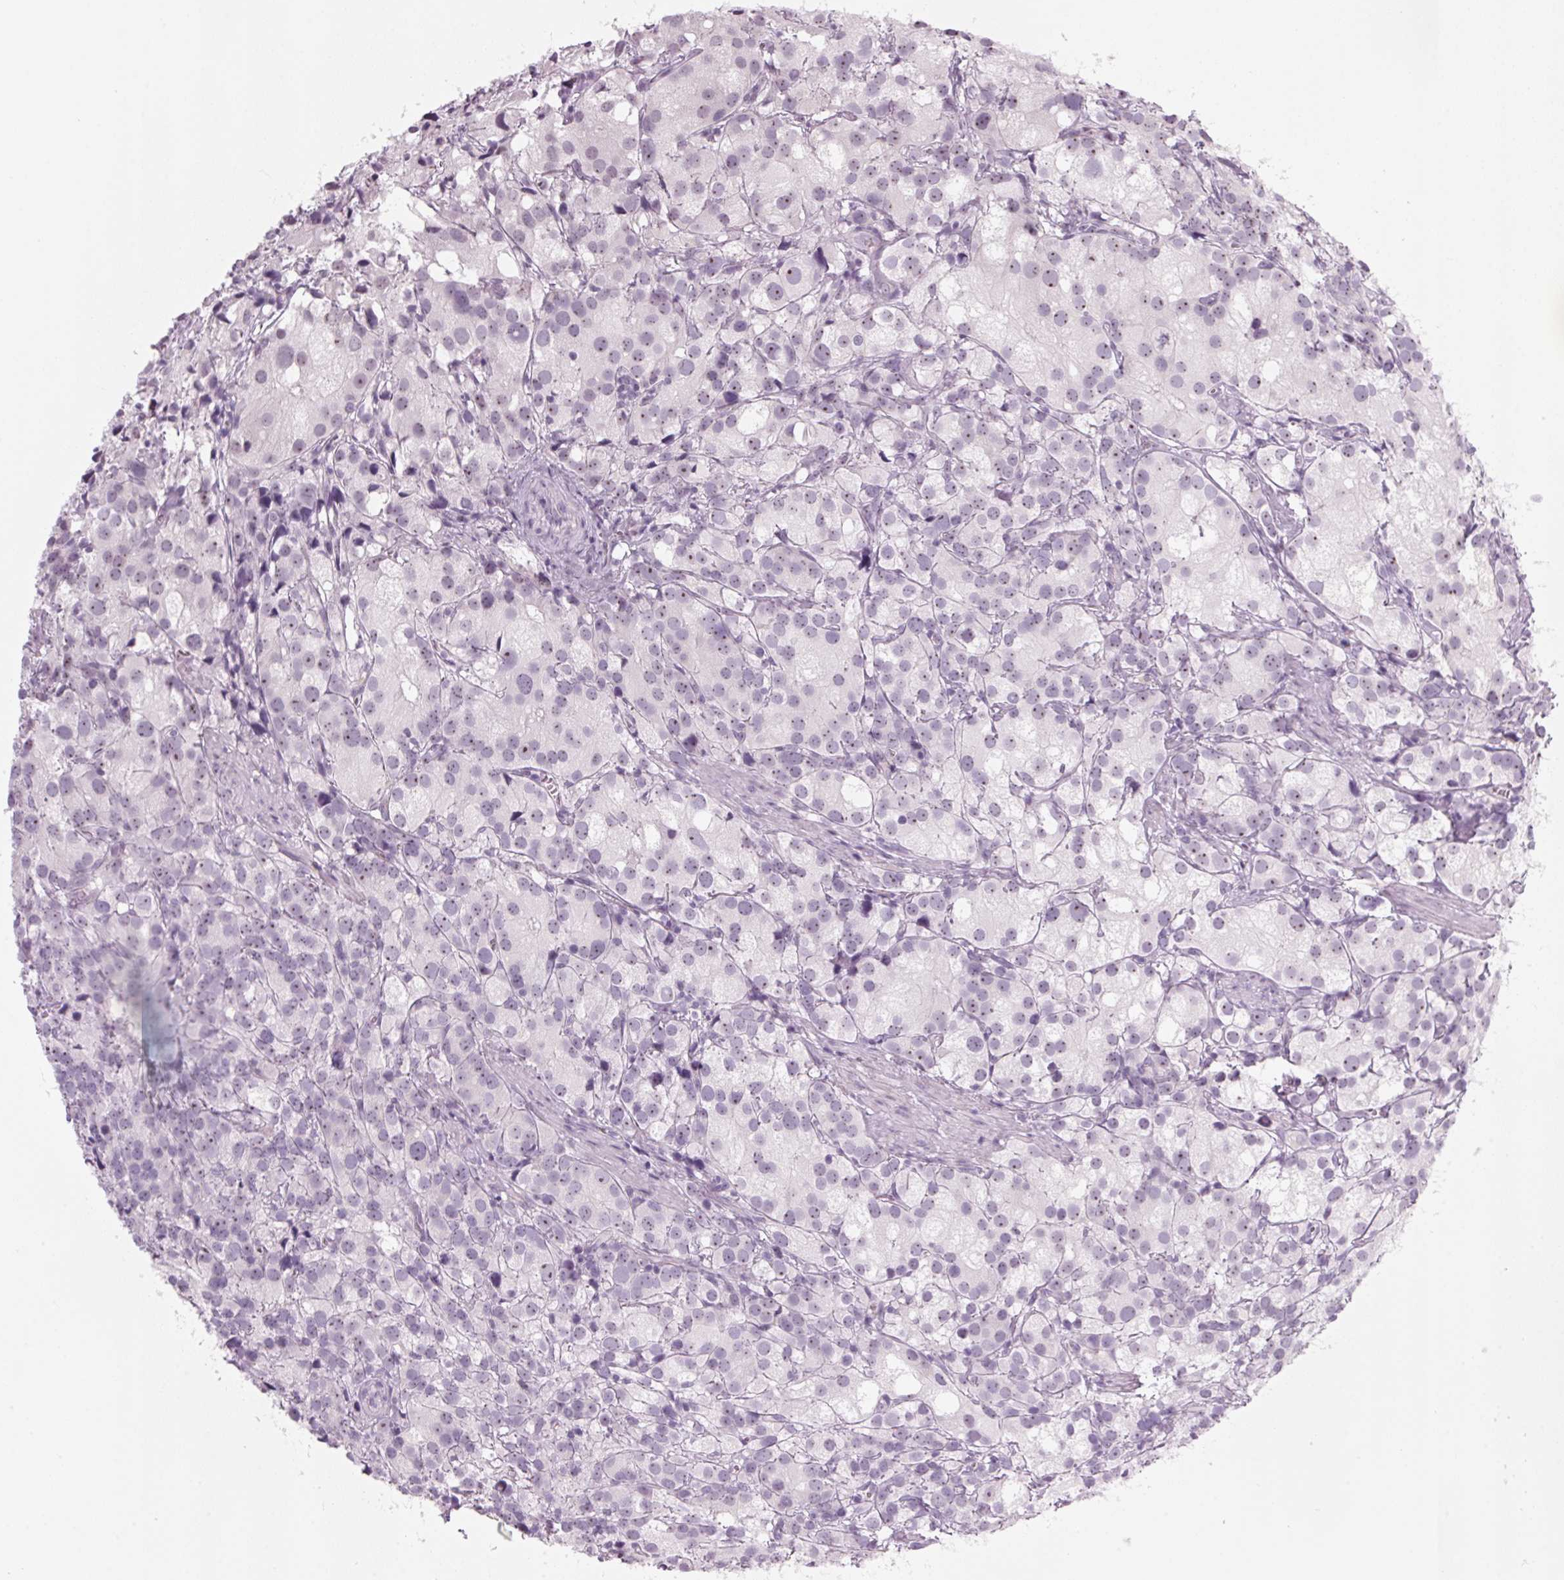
{"staining": {"intensity": "negative", "quantity": "none", "location": "none"}, "tissue": "prostate cancer", "cell_type": "Tumor cells", "image_type": "cancer", "snomed": [{"axis": "morphology", "description": "Adenocarcinoma, High grade"}, {"axis": "topography", "description": "Prostate"}], "caption": "The micrograph exhibits no staining of tumor cells in adenocarcinoma (high-grade) (prostate).", "gene": "DNTTIP2", "patient": {"sex": "male", "age": 86}}